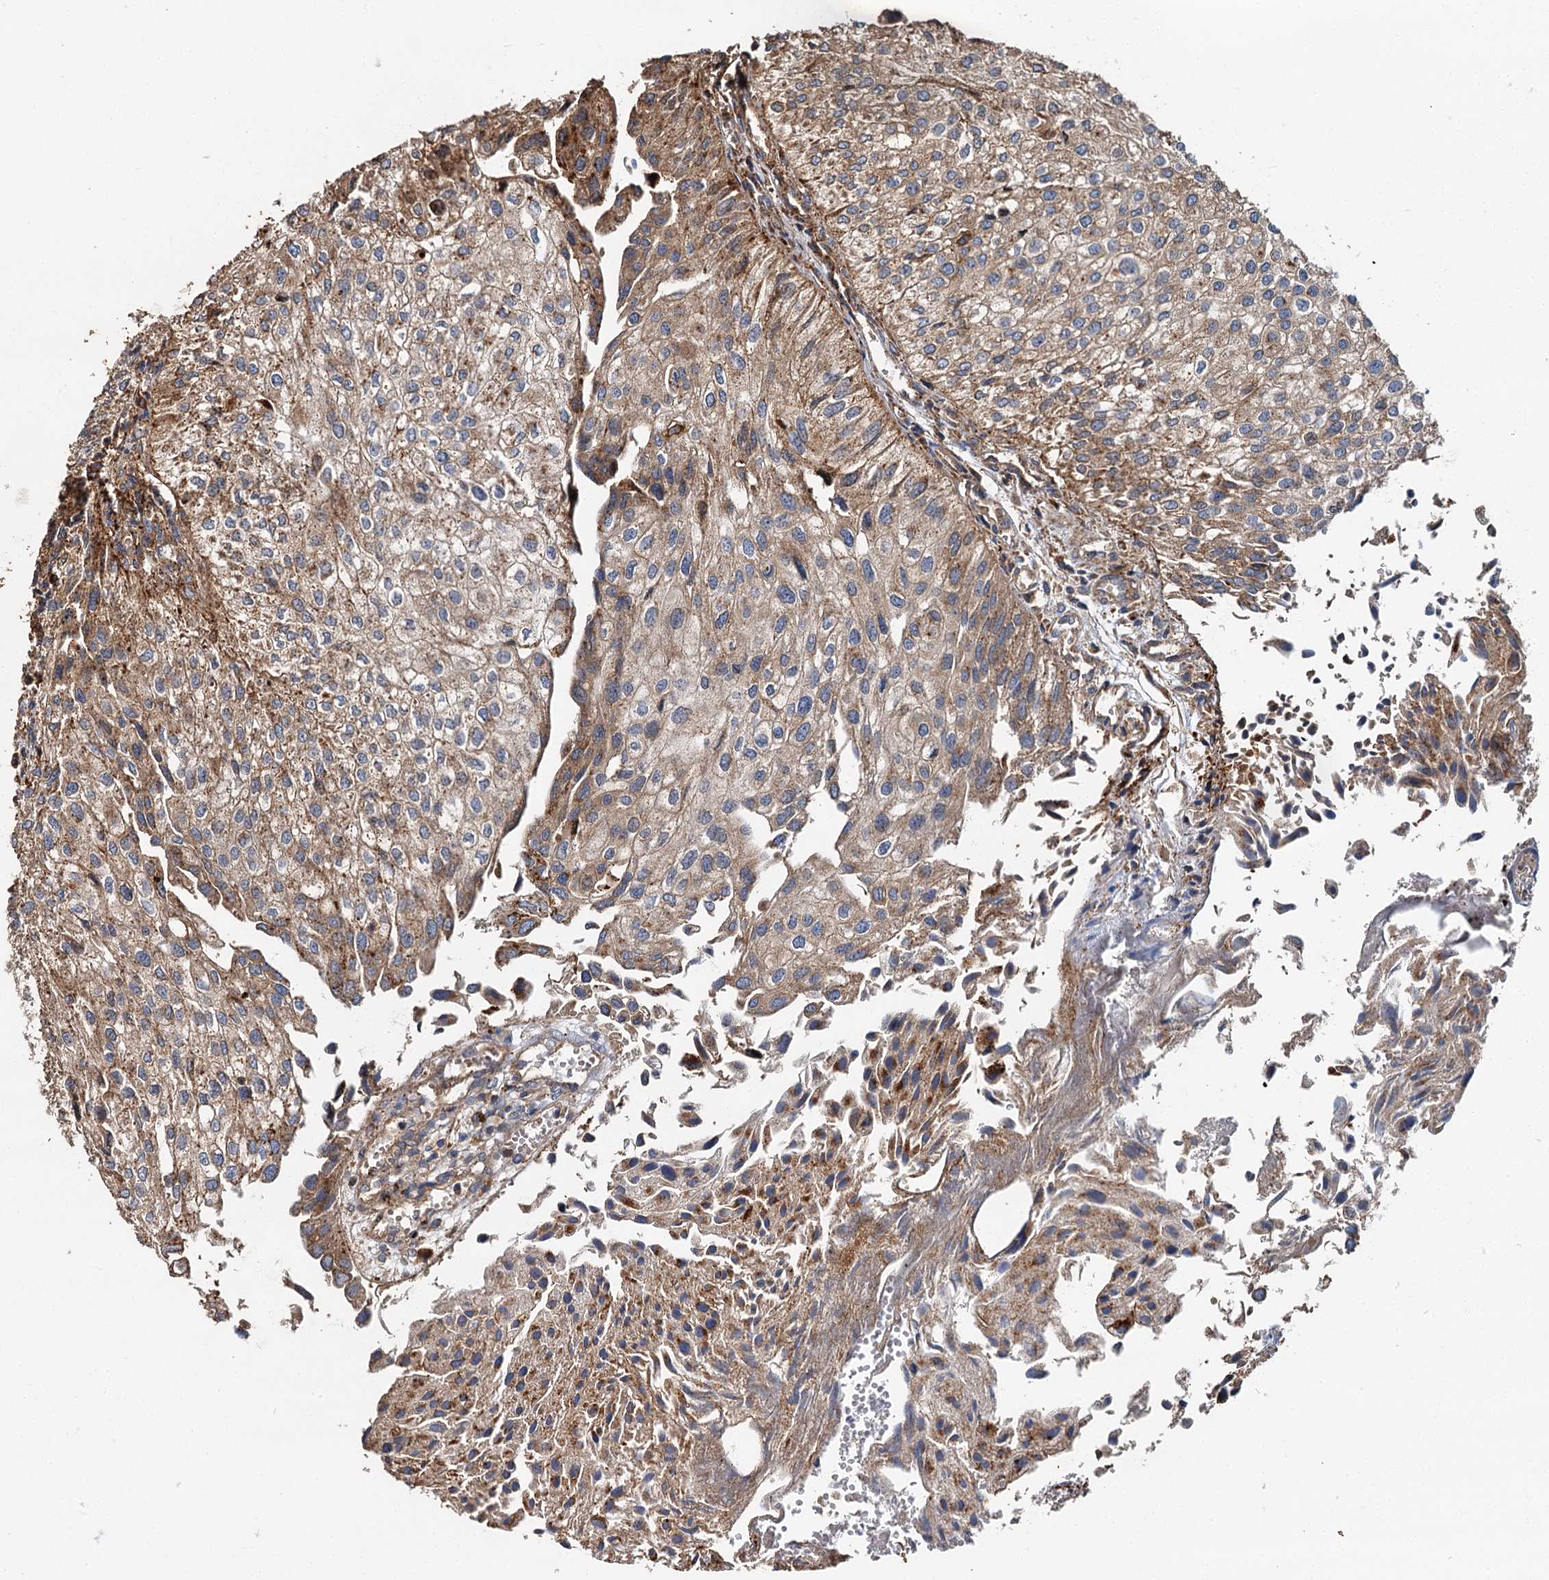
{"staining": {"intensity": "moderate", "quantity": ">75%", "location": "cytoplasmic/membranous"}, "tissue": "urothelial cancer", "cell_type": "Tumor cells", "image_type": "cancer", "snomed": [{"axis": "morphology", "description": "Urothelial carcinoma, Low grade"}, {"axis": "topography", "description": "Urinary bladder"}], "caption": "The histopathology image shows immunohistochemical staining of urothelial cancer. There is moderate cytoplasmic/membranous positivity is identified in approximately >75% of tumor cells. Using DAB (brown) and hematoxylin (blue) stains, captured at high magnification using brightfield microscopy.", "gene": "WDR73", "patient": {"sex": "female", "age": 89}}